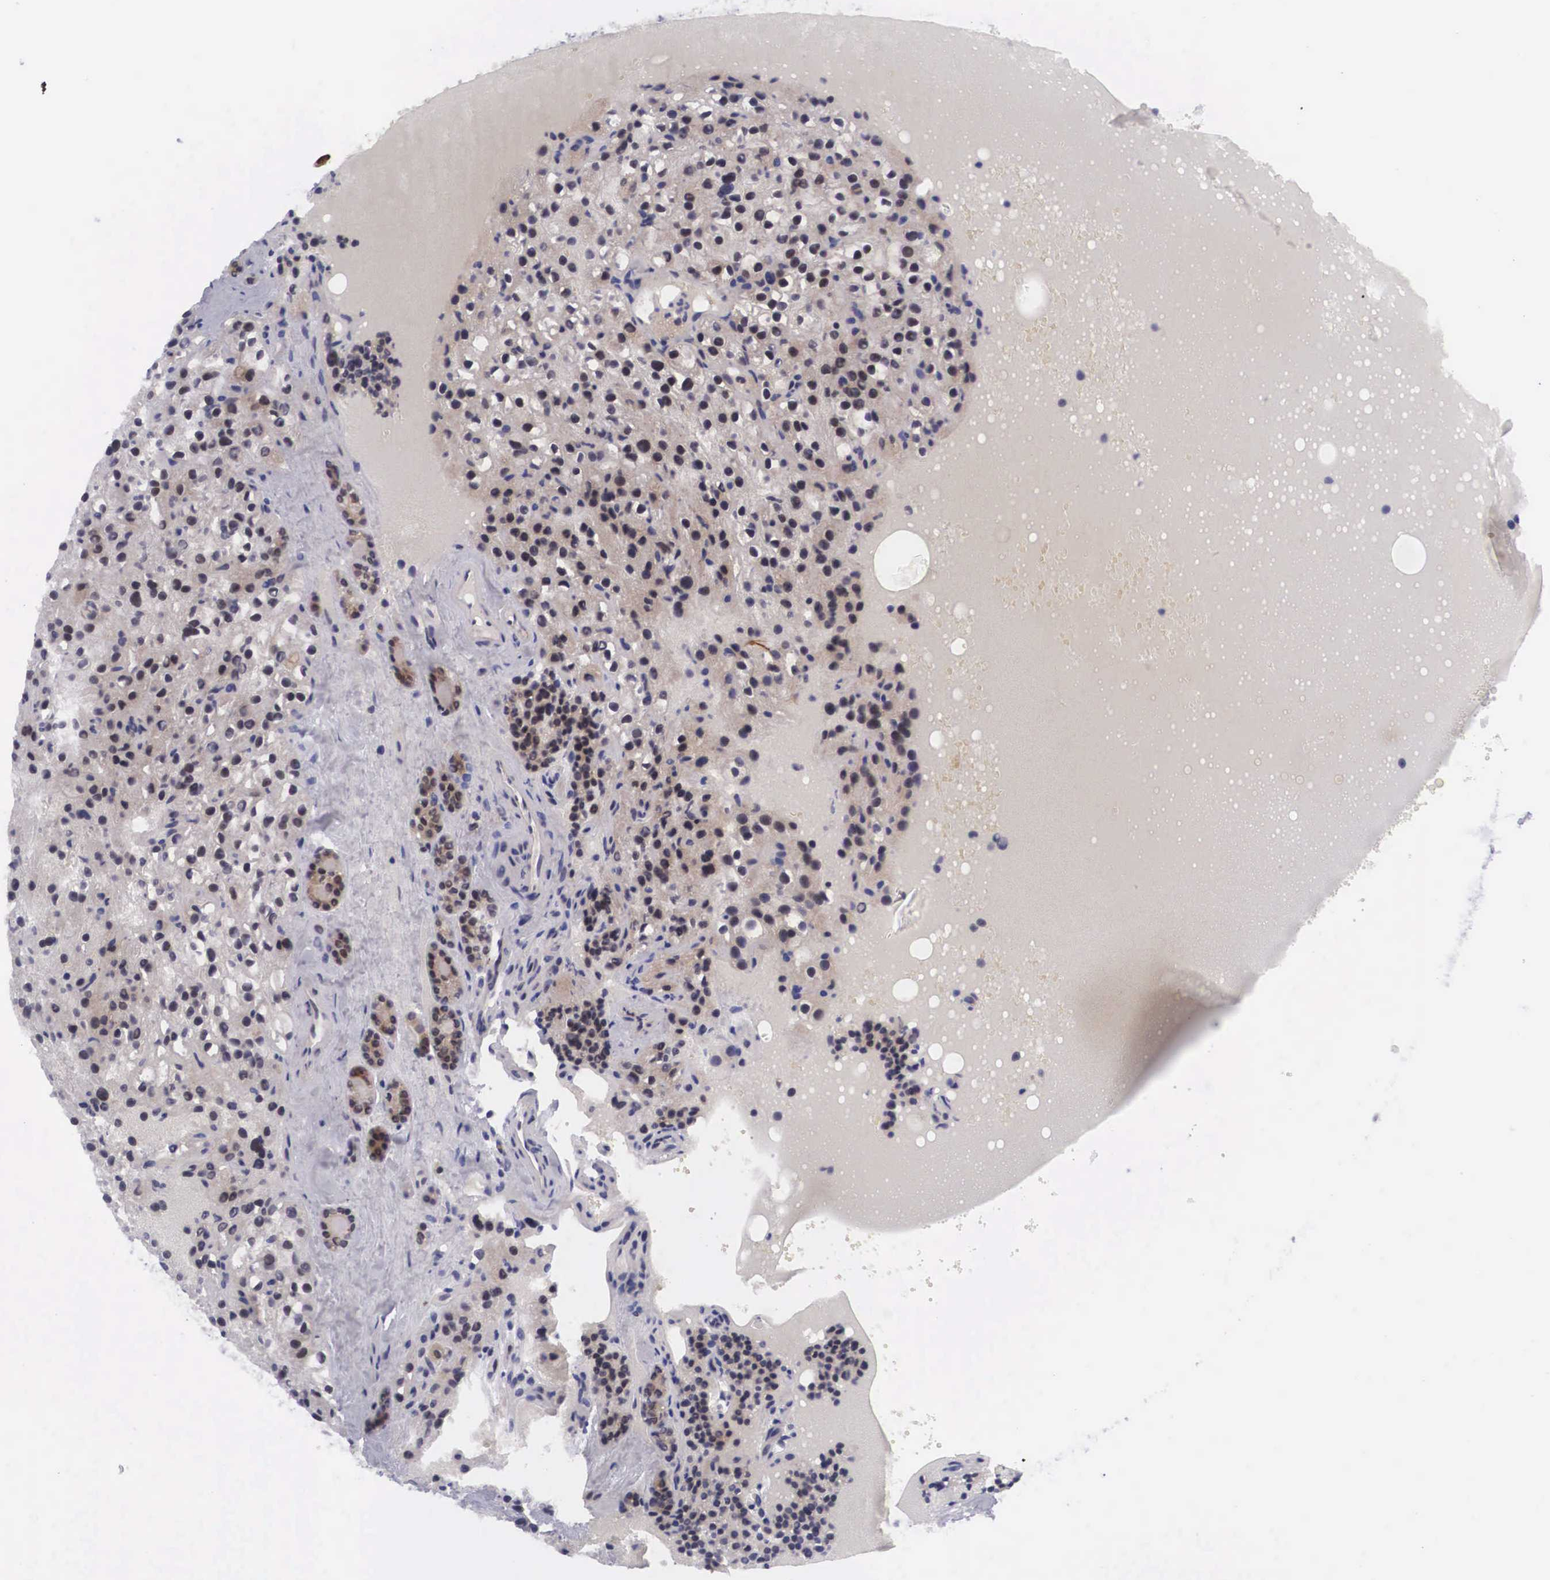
{"staining": {"intensity": "weak", "quantity": ">75%", "location": "cytoplasmic/membranous"}, "tissue": "parathyroid gland", "cell_type": "Glandular cells", "image_type": "normal", "snomed": [{"axis": "morphology", "description": "Normal tissue, NOS"}, {"axis": "topography", "description": "Parathyroid gland"}], "caption": "Protein staining demonstrates weak cytoplasmic/membranous positivity in approximately >75% of glandular cells in benign parathyroid gland.", "gene": "EMID1", "patient": {"sex": "female", "age": 71}}